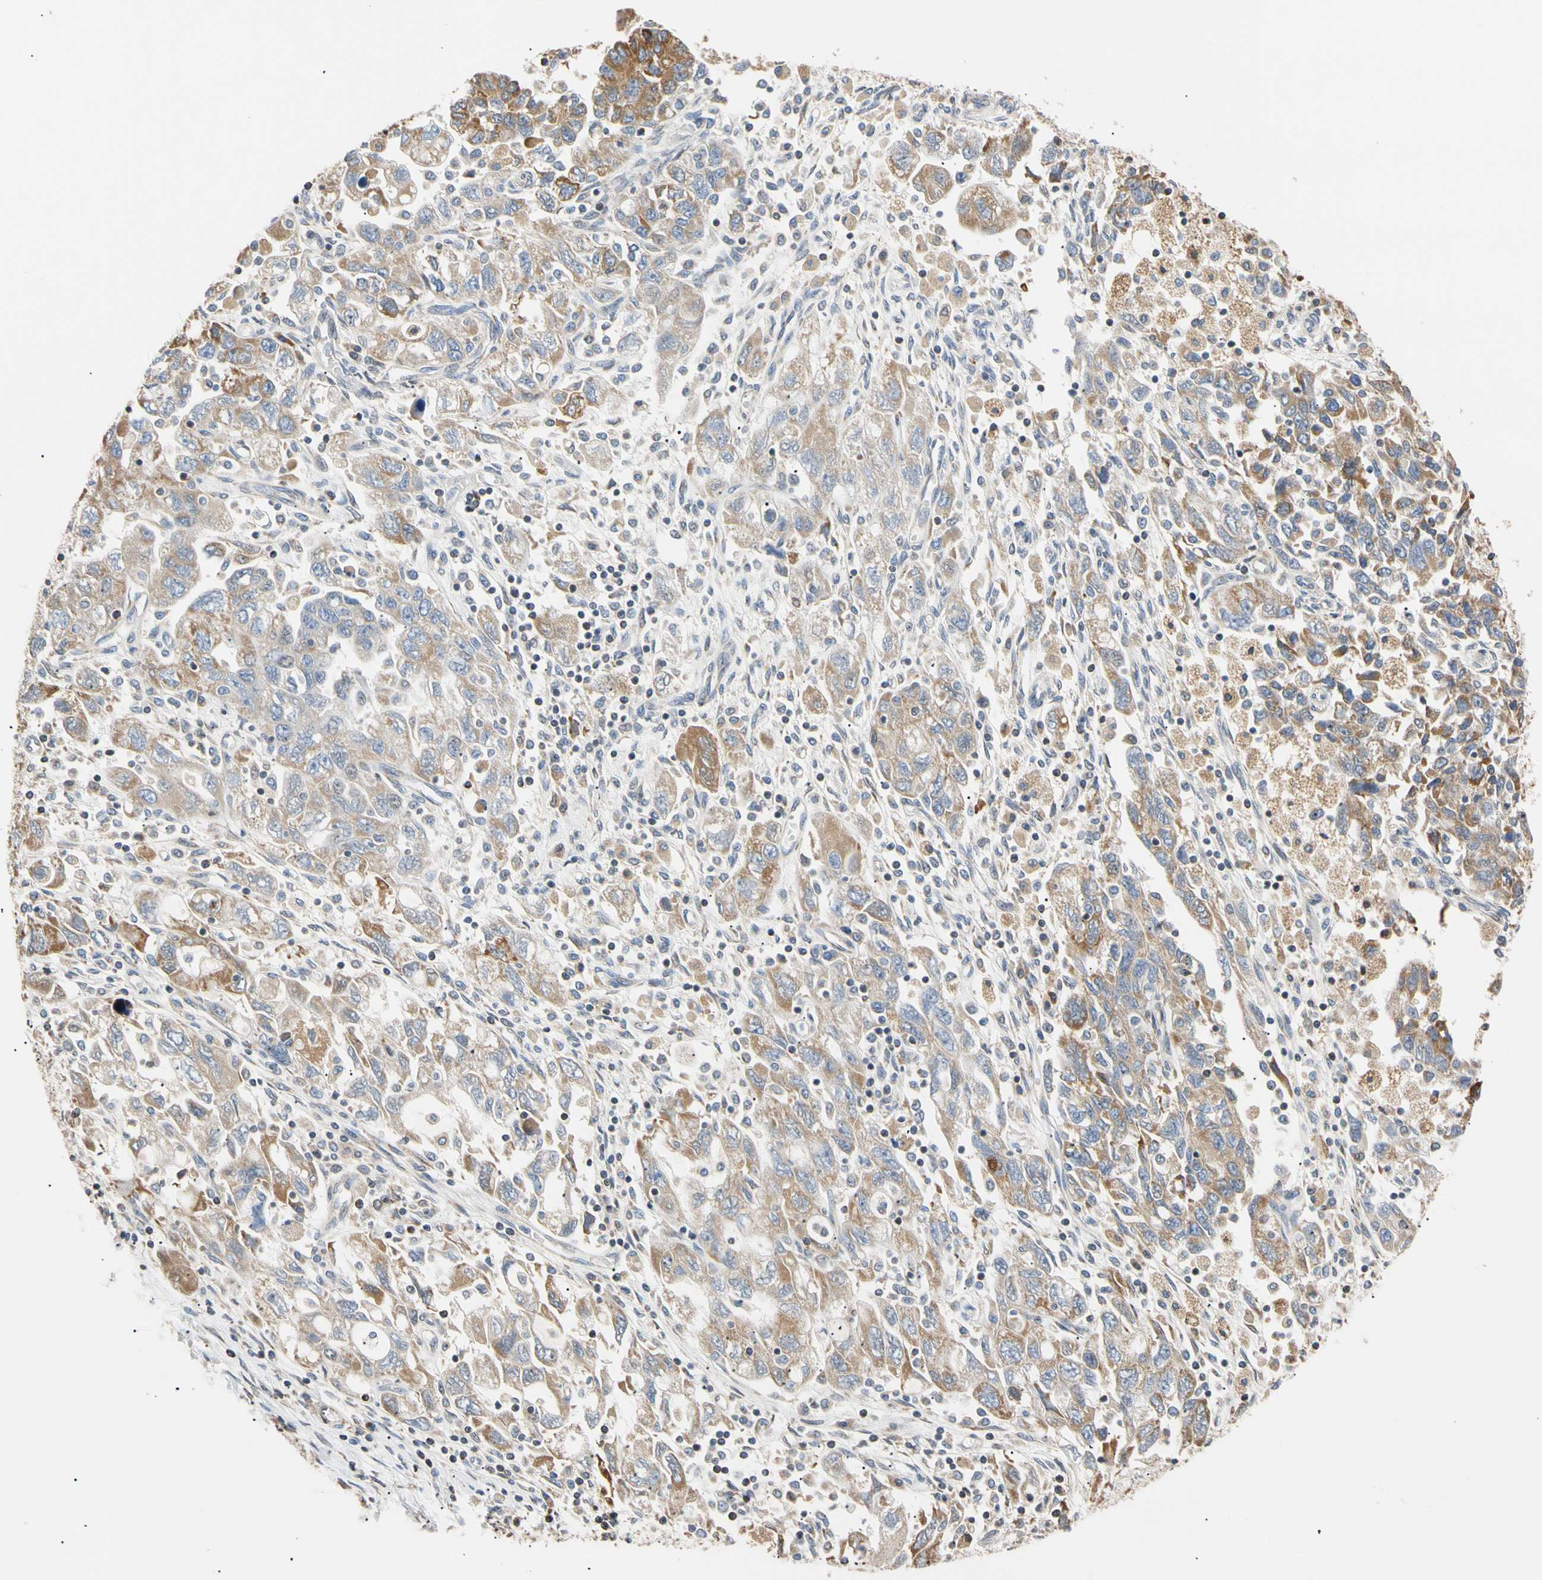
{"staining": {"intensity": "moderate", "quantity": "25%-75%", "location": "cytoplasmic/membranous"}, "tissue": "ovarian cancer", "cell_type": "Tumor cells", "image_type": "cancer", "snomed": [{"axis": "morphology", "description": "Carcinoma, NOS"}, {"axis": "morphology", "description": "Cystadenocarcinoma, serous, NOS"}, {"axis": "topography", "description": "Ovary"}], "caption": "Human ovarian cancer (carcinoma) stained with a protein marker shows moderate staining in tumor cells.", "gene": "PLGRKT", "patient": {"sex": "female", "age": 69}}